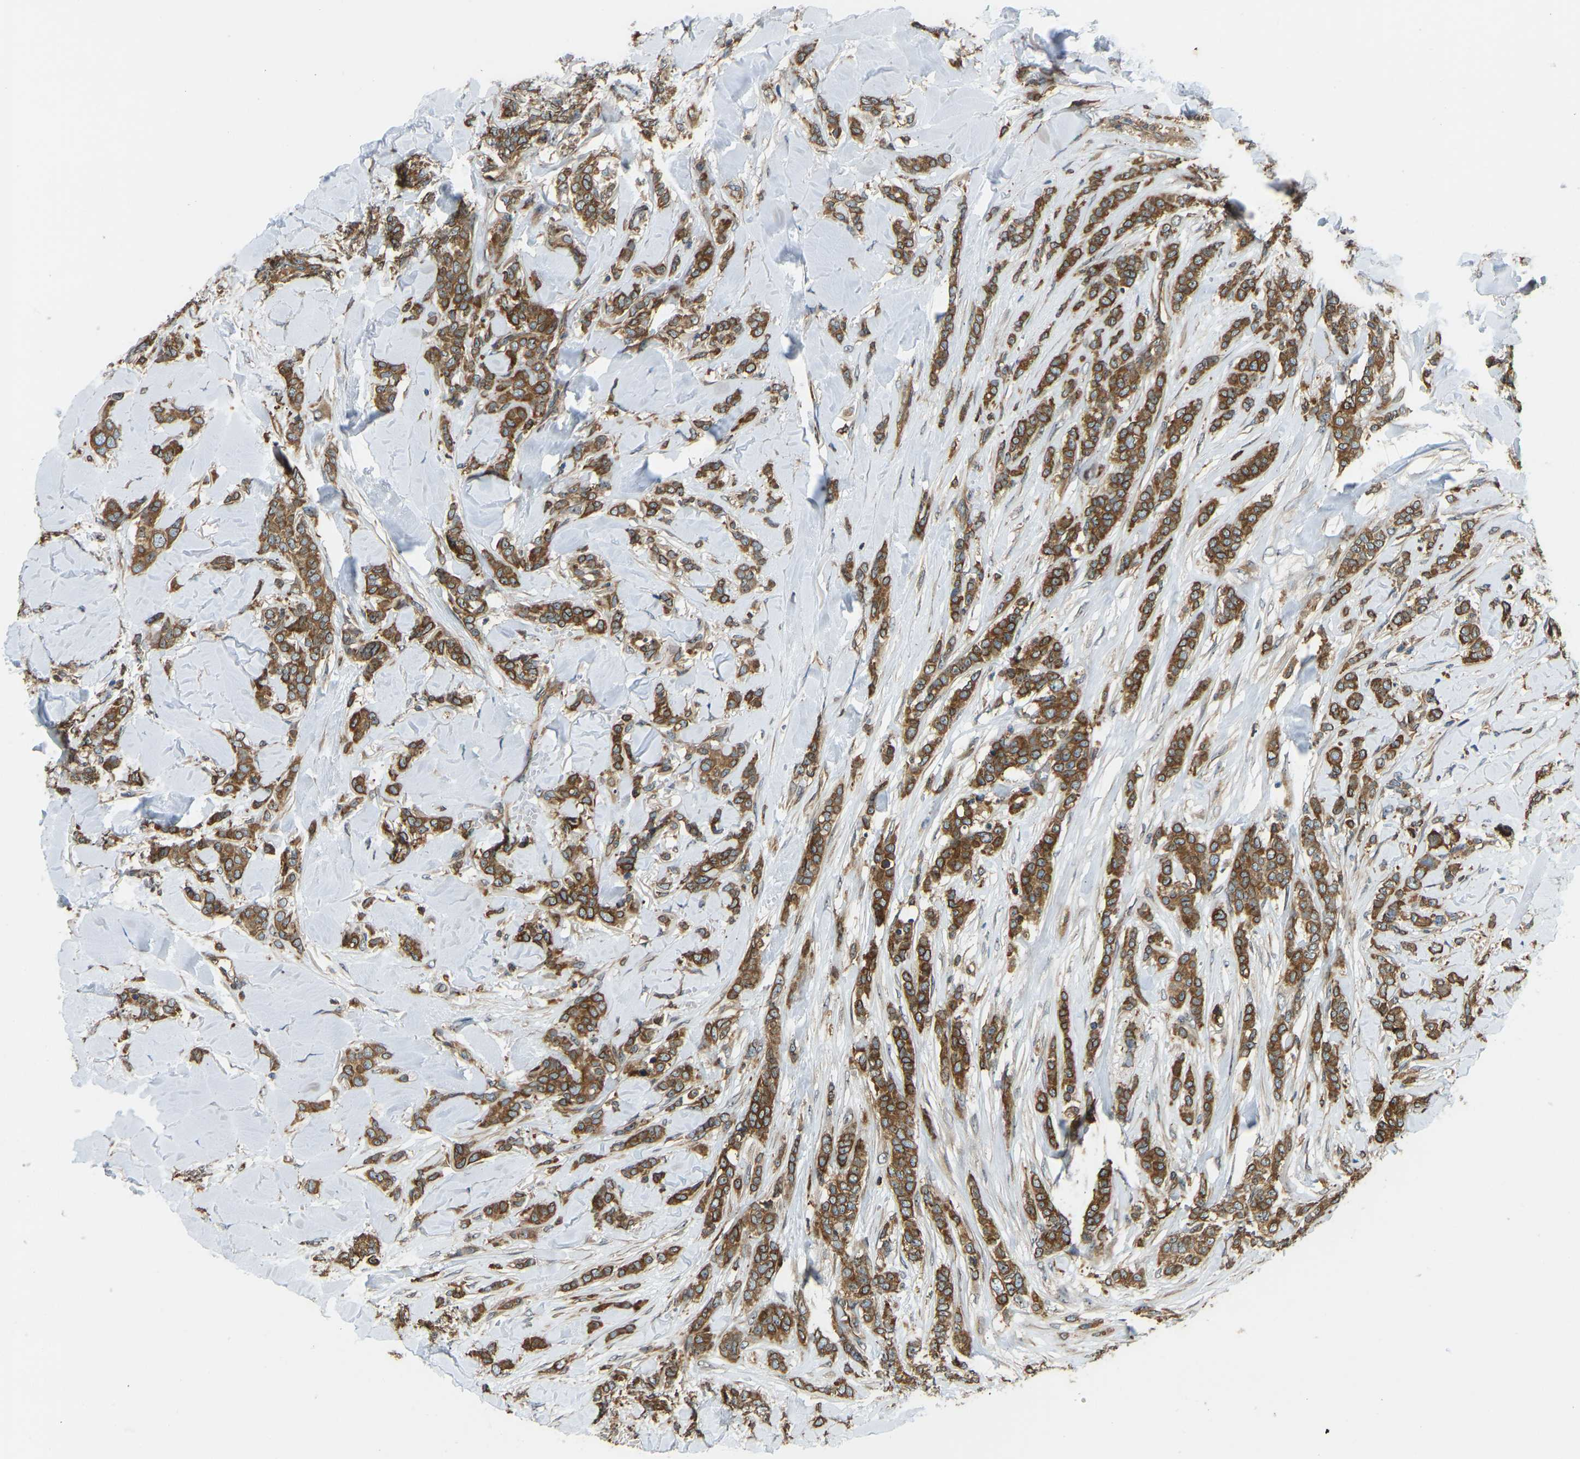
{"staining": {"intensity": "strong", "quantity": ">75%", "location": "cytoplasmic/membranous,nuclear"}, "tissue": "breast cancer", "cell_type": "Tumor cells", "image_type": "cancer", "snomed": [{"axis": "morphology", "description": "Lobular carcinoma"}, {"axis": "topography", "description": "Skin"}, {"axis": "topography", "description": "Breast"}], "caption": "About >75% of tumor cells in human breast cancer (lobular carcinoma) show strong cytoplasmic/membranous and nuclear protein positivity as visualized by brown immunohistochemical staining.", "gene": "OS9", "patient": {"sex": "female", "age": 46}}